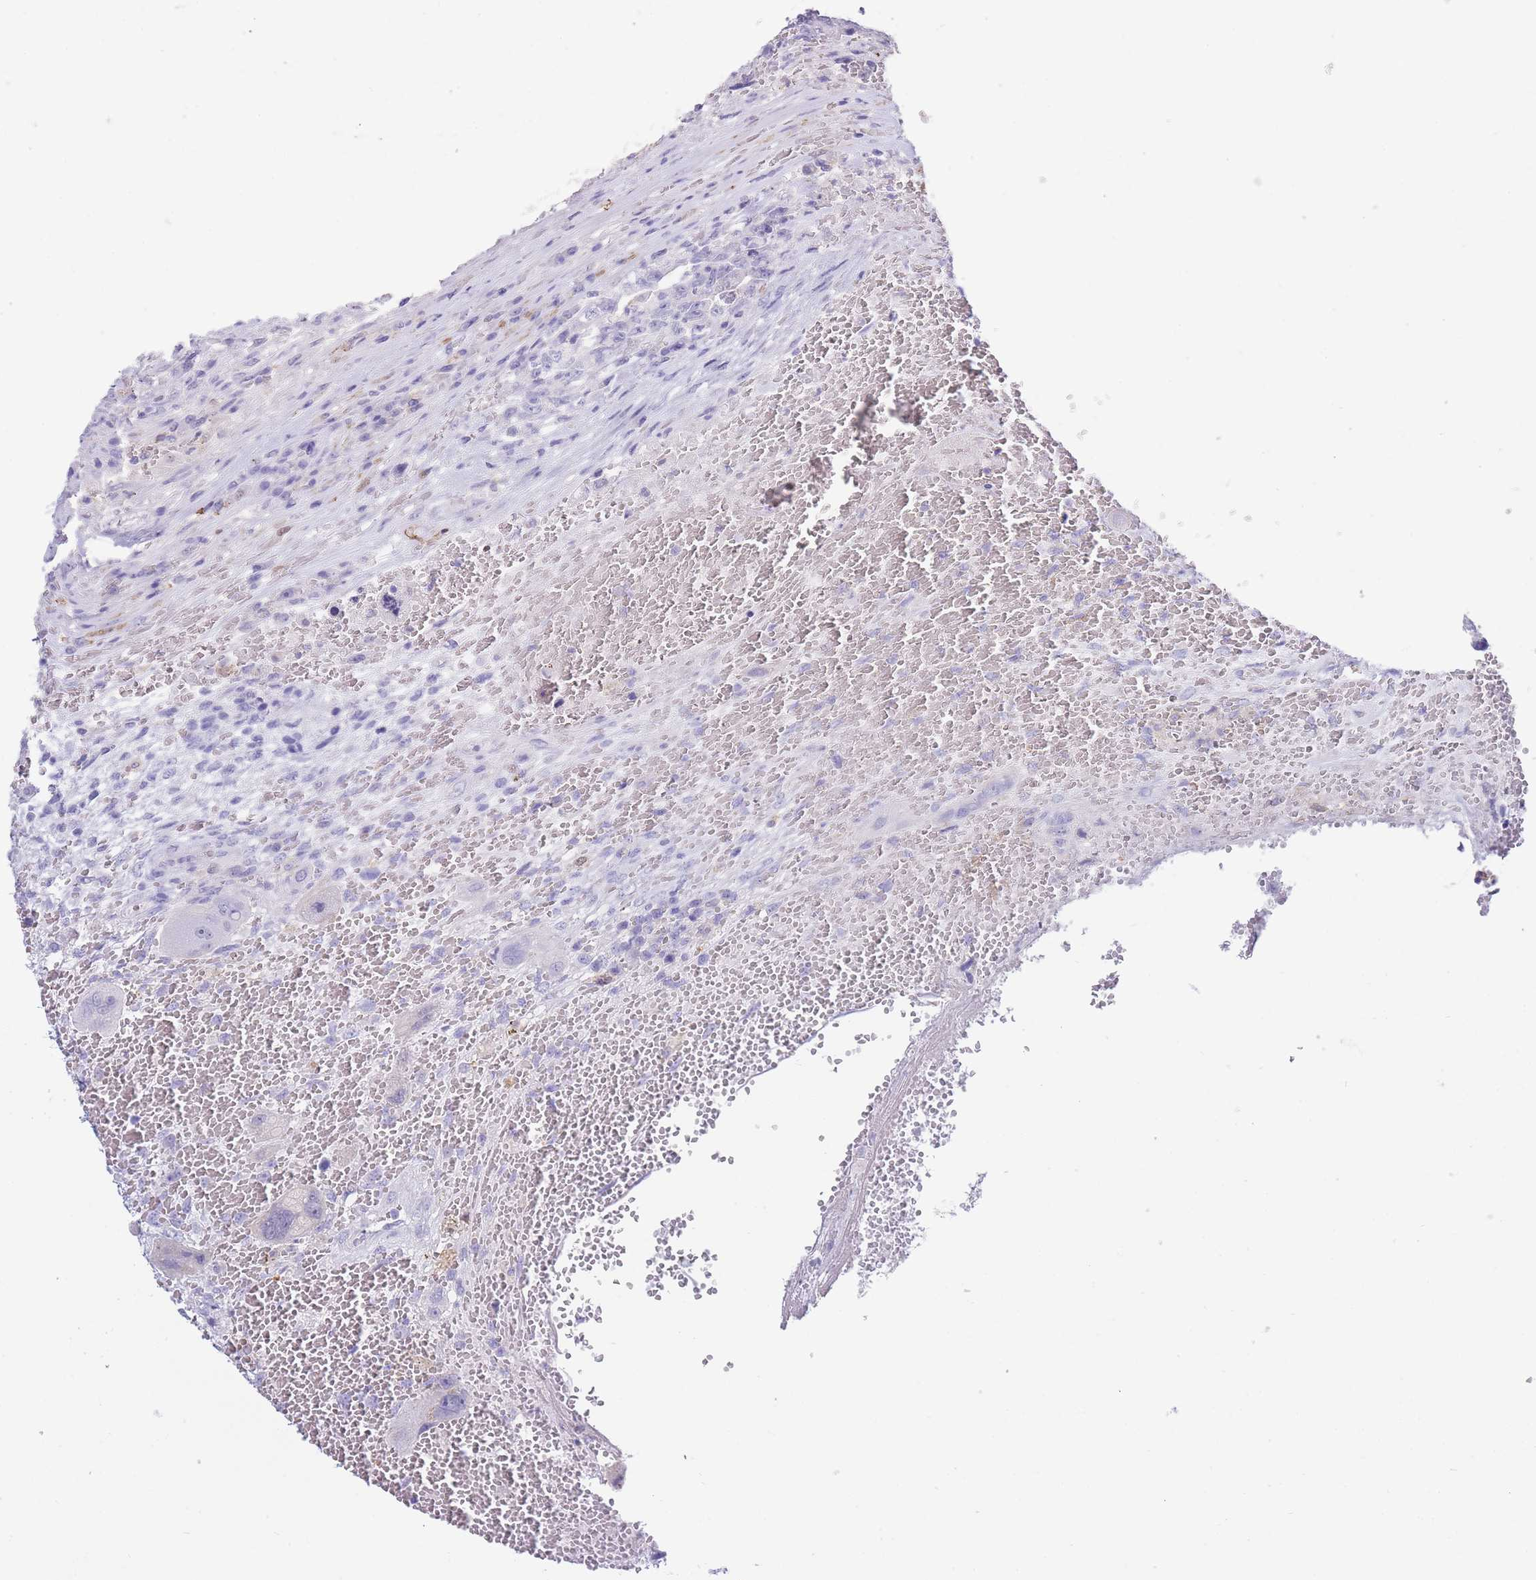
{"staining": {"intensity": "negative", "quantity": "none", "location": "none"}, "tissue": "testis cancer", "cell_type": "Tumor cells", "image_type": "cancer", "snomed": [{"axis": "morphology", "description": "Carcinoma, Embryonal, NOS"}, {"axis": "topography", "description": "Testis"}], "caption": "This is an immunohistochemistry histopathology image of embryonal carcinoma (testis). There is no staining in tumor cells.", "gene": "CD37", "patient": {"sex": "male", "age": 26}}